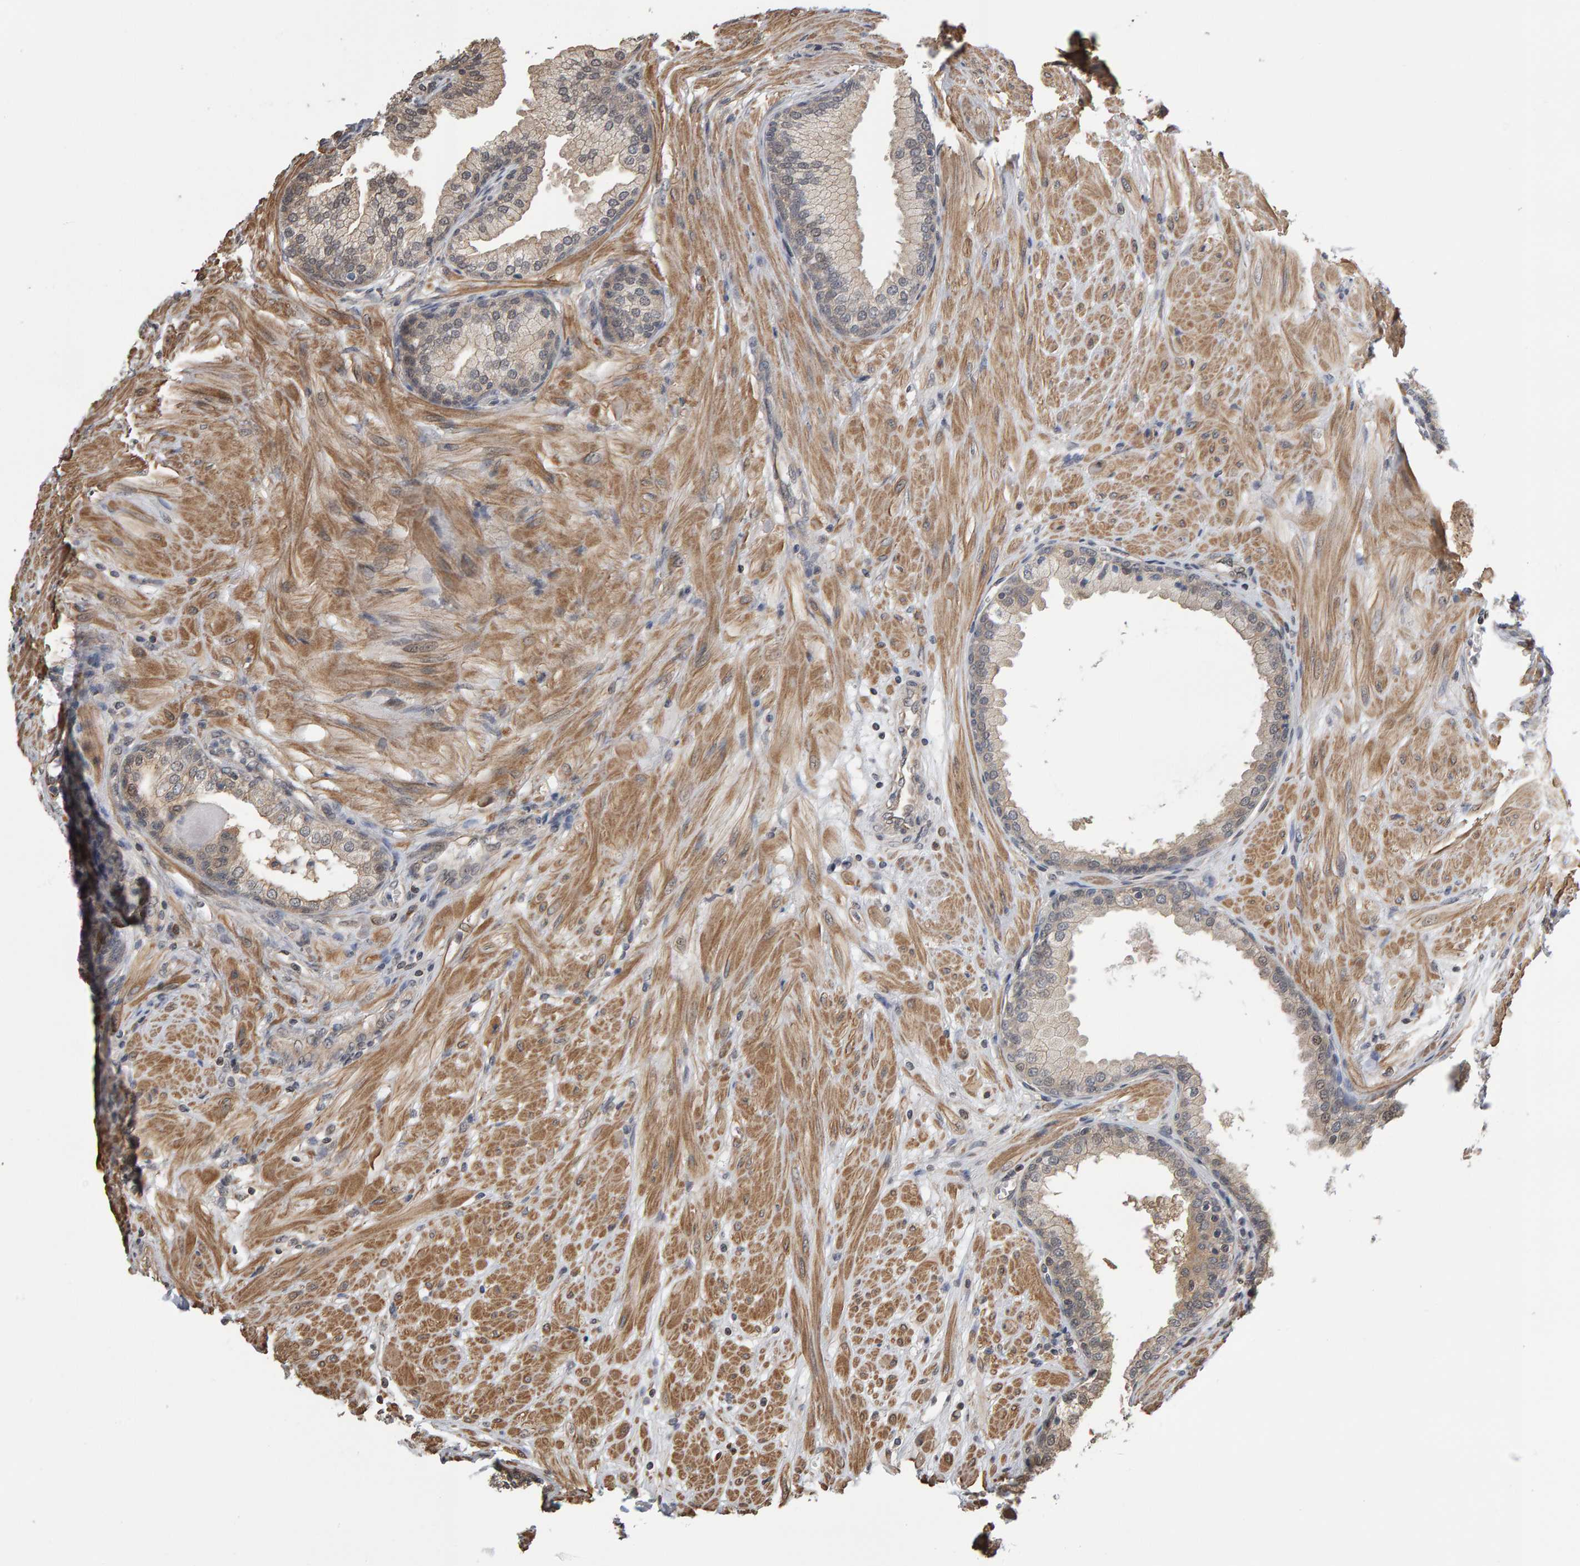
{"staining": {"intensity": "weak", "quantity": ">75%", "location": "cytoplasmic/membranous"}, "tissue": "prostate", "cell_type": "Glandular cells", "image_type": "normal", "snomed": [{"axis": "morphology", "description": "Normal tissue, NOS"}, {"axis": "topography", "description": "Prostate"}], "caption": "Protein staining of normal prostate demonstrates weak cytoplasmic/membranous expression in about >75% of glandular cells.", "gene": "COASY", "patient": {"sex": "male", "age": 51}}